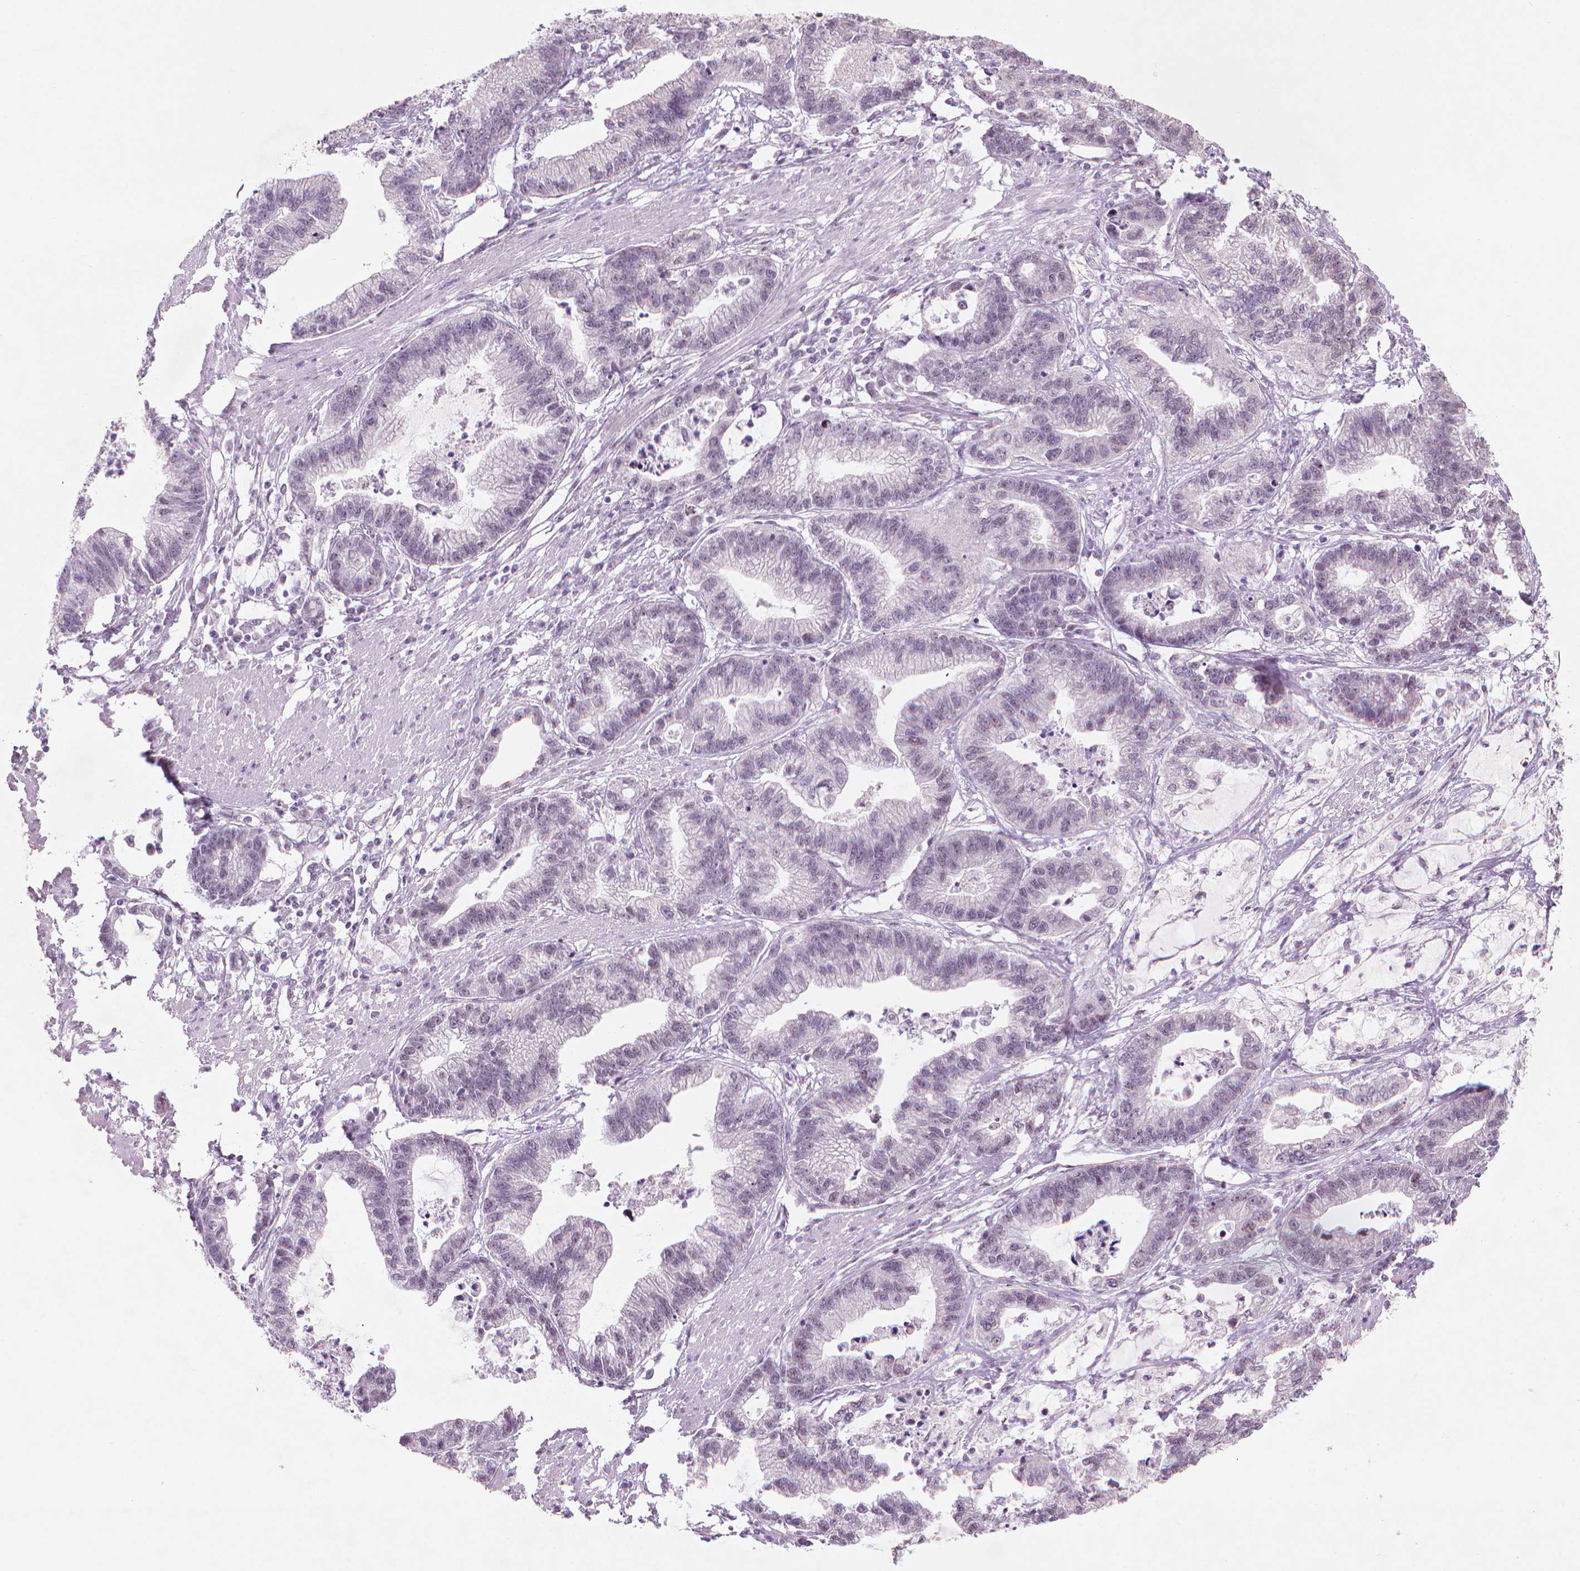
{"staining": {"intensity": "moderate", "quantity": "25%-75%", "location": "nuclear"}, "tissue": "stomach cancer", "cell_type": "Tumor cells", "image_type": "cancer", "snomed": [{"axis": "morphology", "description": "Adenocarcinoma, NOS"}, {"axis": "topography", "description": "Stomach"}], "caption": "Adenocarcinoma (stomach) was stained to show a protein in brown. There is medium levels of moderate nuclear positivity in approximately 25%-75% of tumor cells.", "gene": "HES7", "patient": {"sex": "male", "age": 83}}